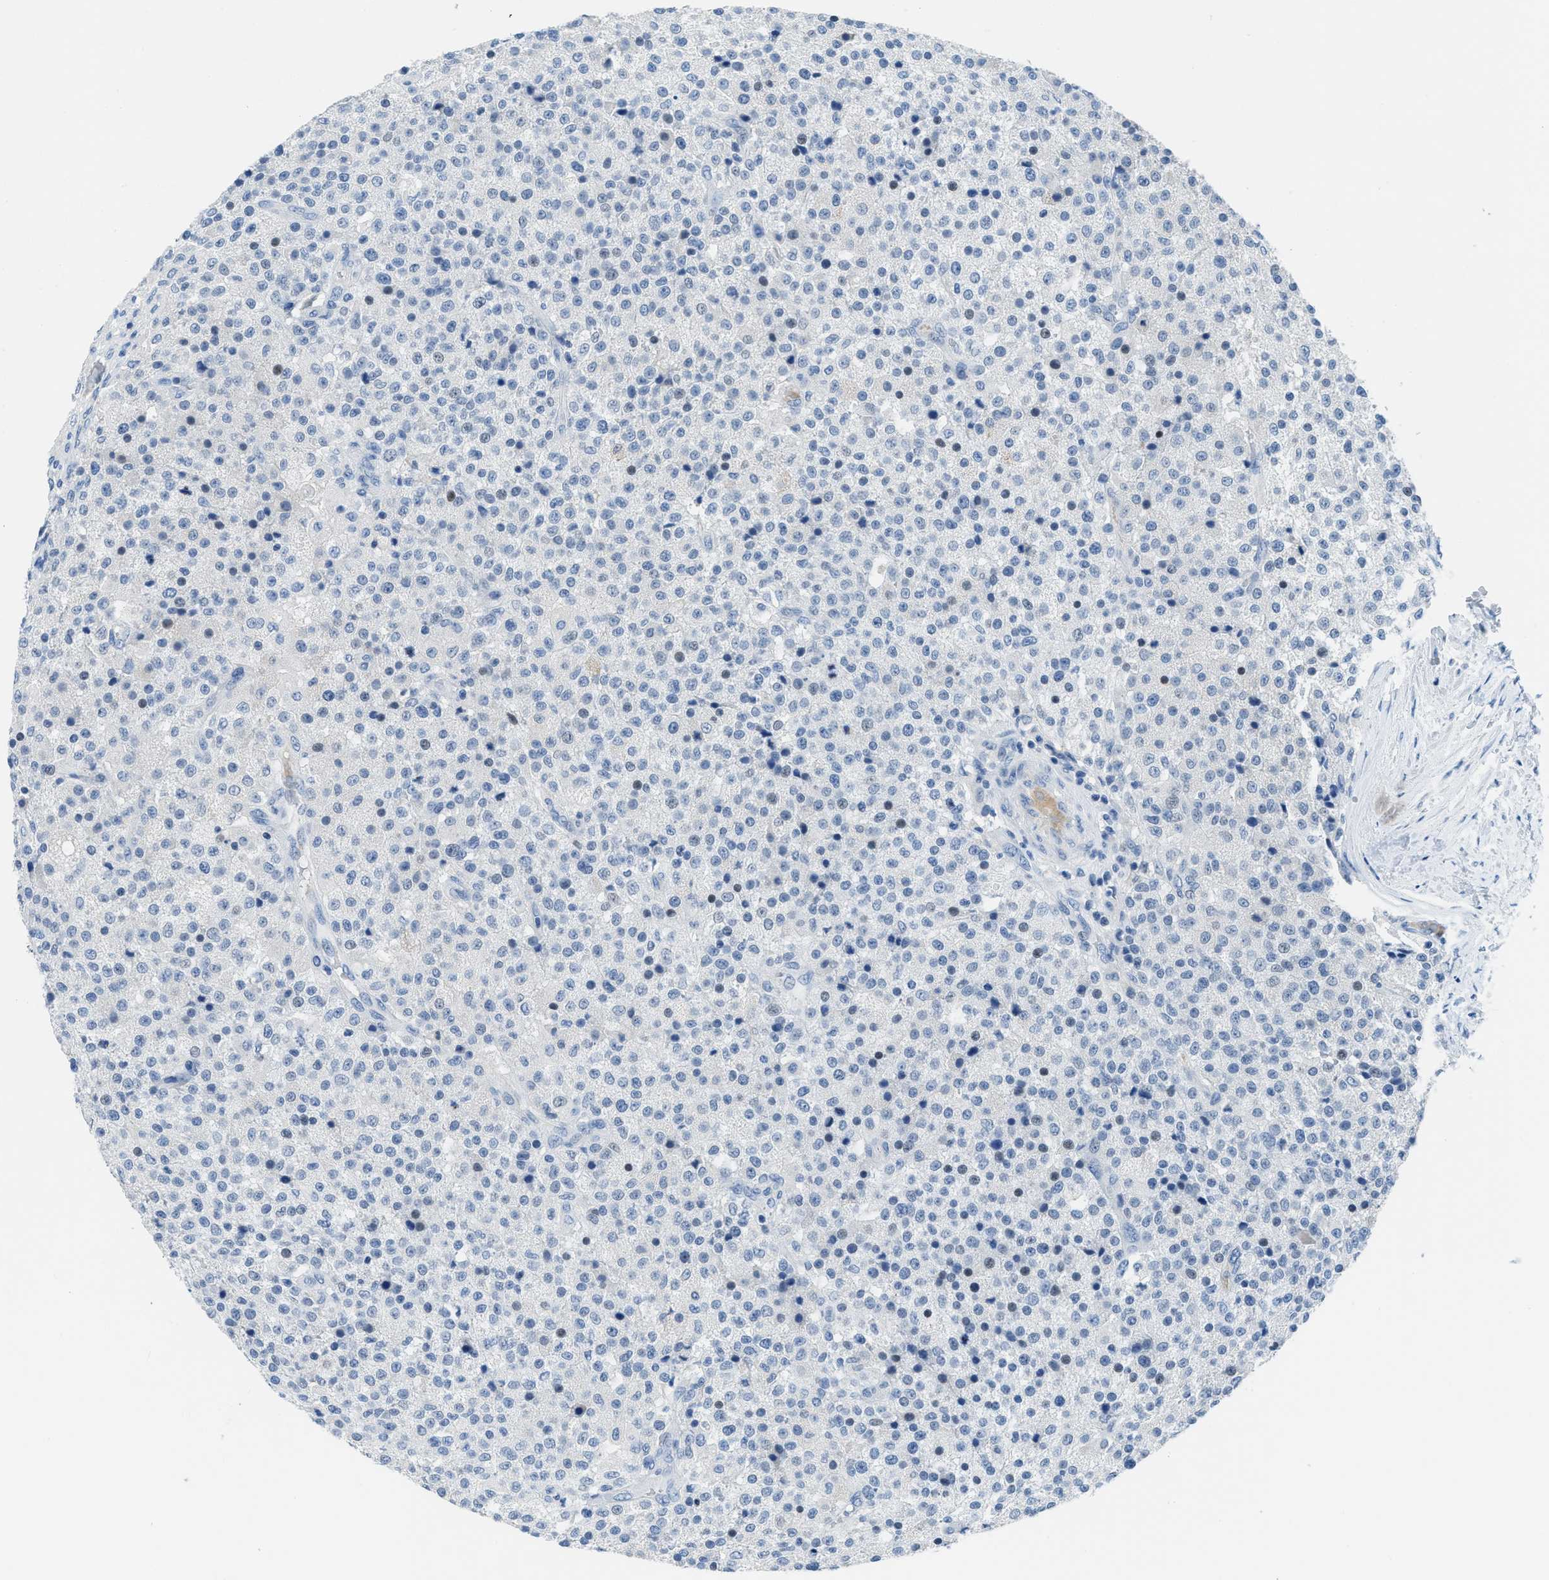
{"staining": {"intensity": "negative", "quantity": "none", "location": "none"}, "tissue": "testis cancer", "cell_type": "Tumor cells", "image_type": "cancer", "snomed": [{"axis": "morphology", "description": "Seminoma, NOS"}, {"axis": "topography", "description": "Testis"}], "caption": "The image exhibits no significant positivity in tumor cells of testis seminoma.", "gene": "MBL2", "patient": {"sex": "male", "age": 59}}